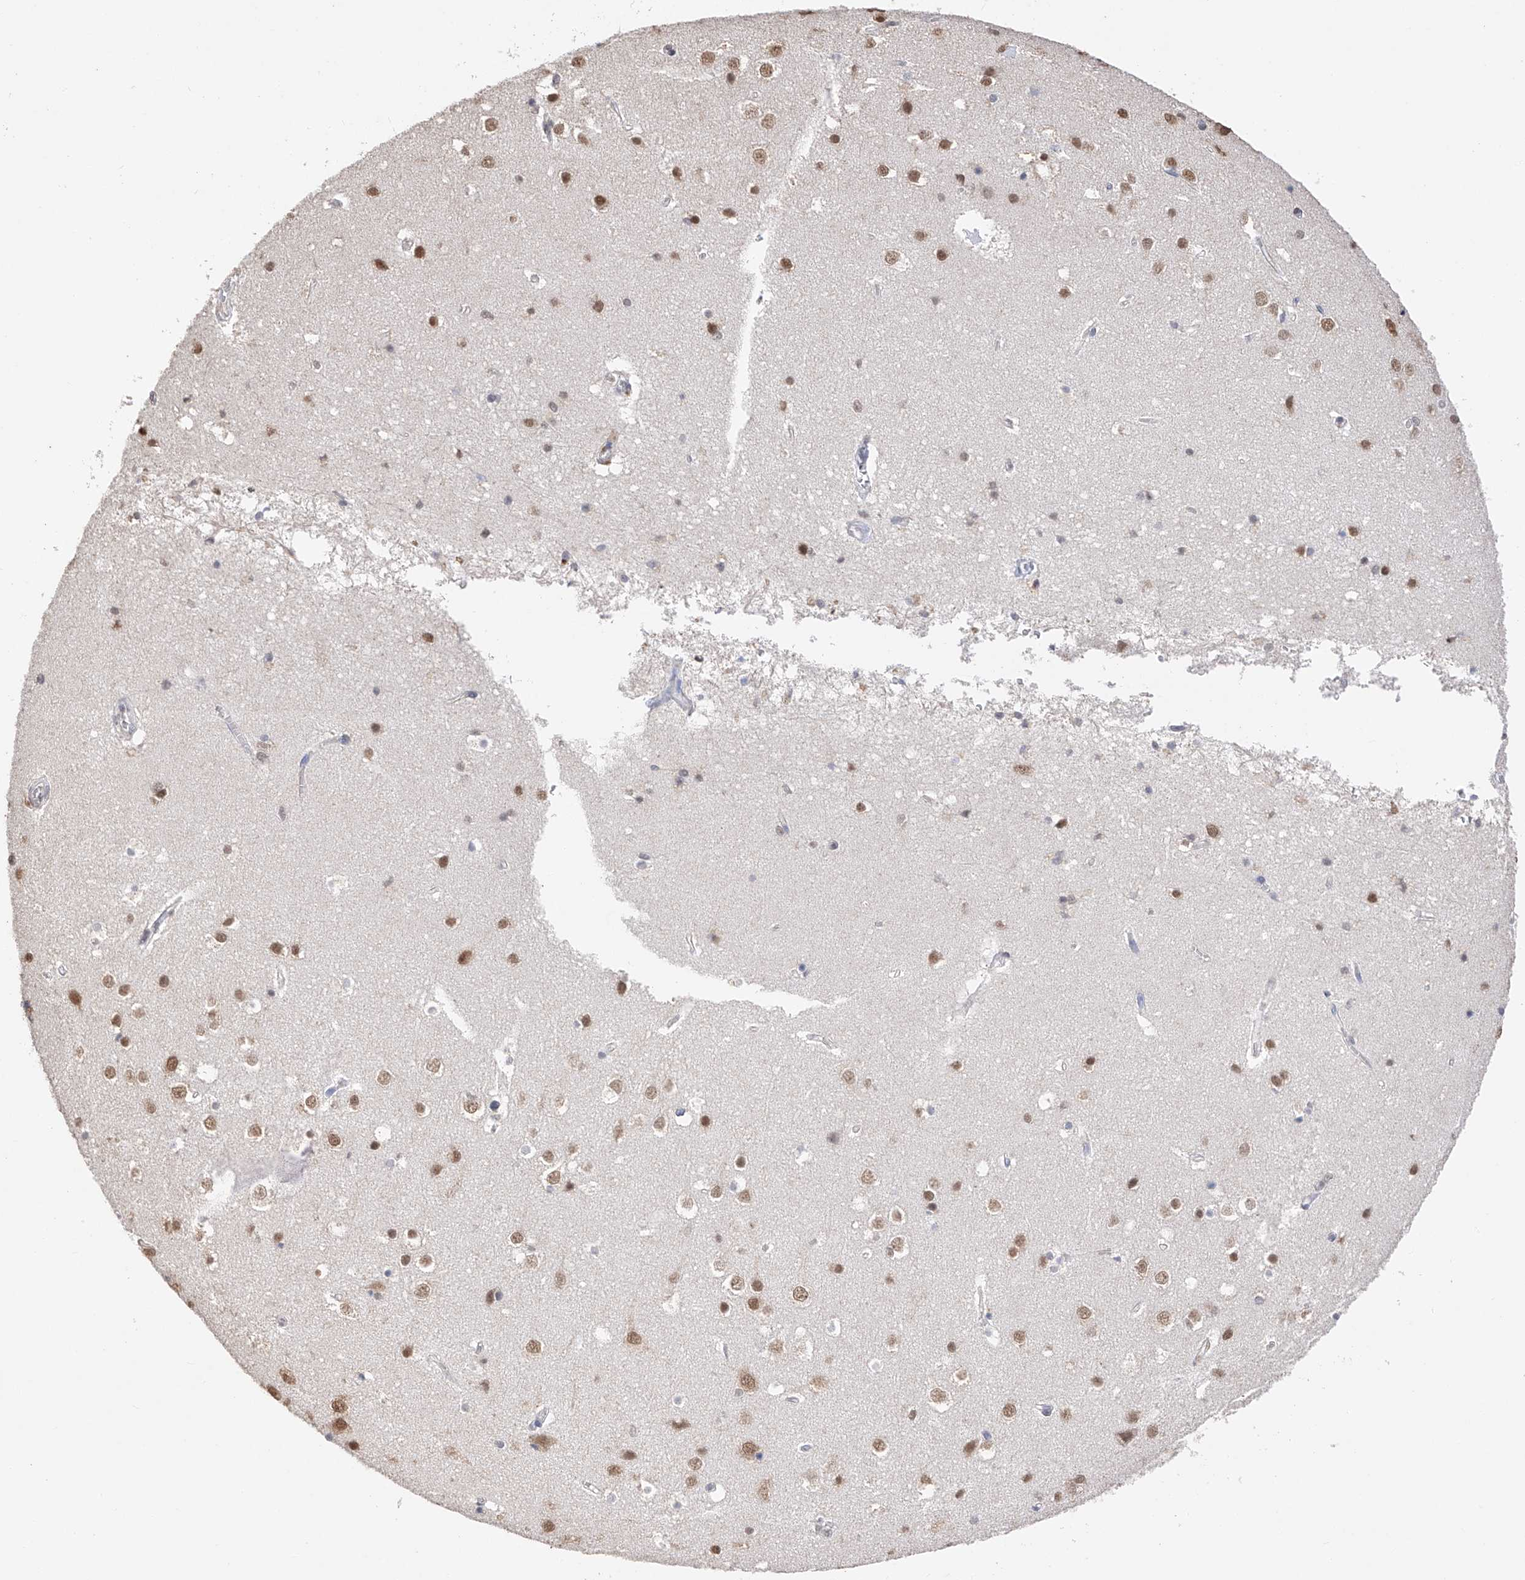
{"staining": {"intensity": "negative", "quantity": "none", "location": "none"}, "tissue": "cerebral cortex", "cell_type": "Endothelial cells", "image_type": "normal", "snomed": [{"axis": "morphology", "description": "Normal tissue, NOS"}, {"axis": "topography", "description": "Cerebral cortex"}], "caption": "The immunohistochemistry (IHC) image has no significant expression in endothelial cells of cerebral cortex.", "gene": "DMAP1", "patient": {"sex": "male", "age": 54}}